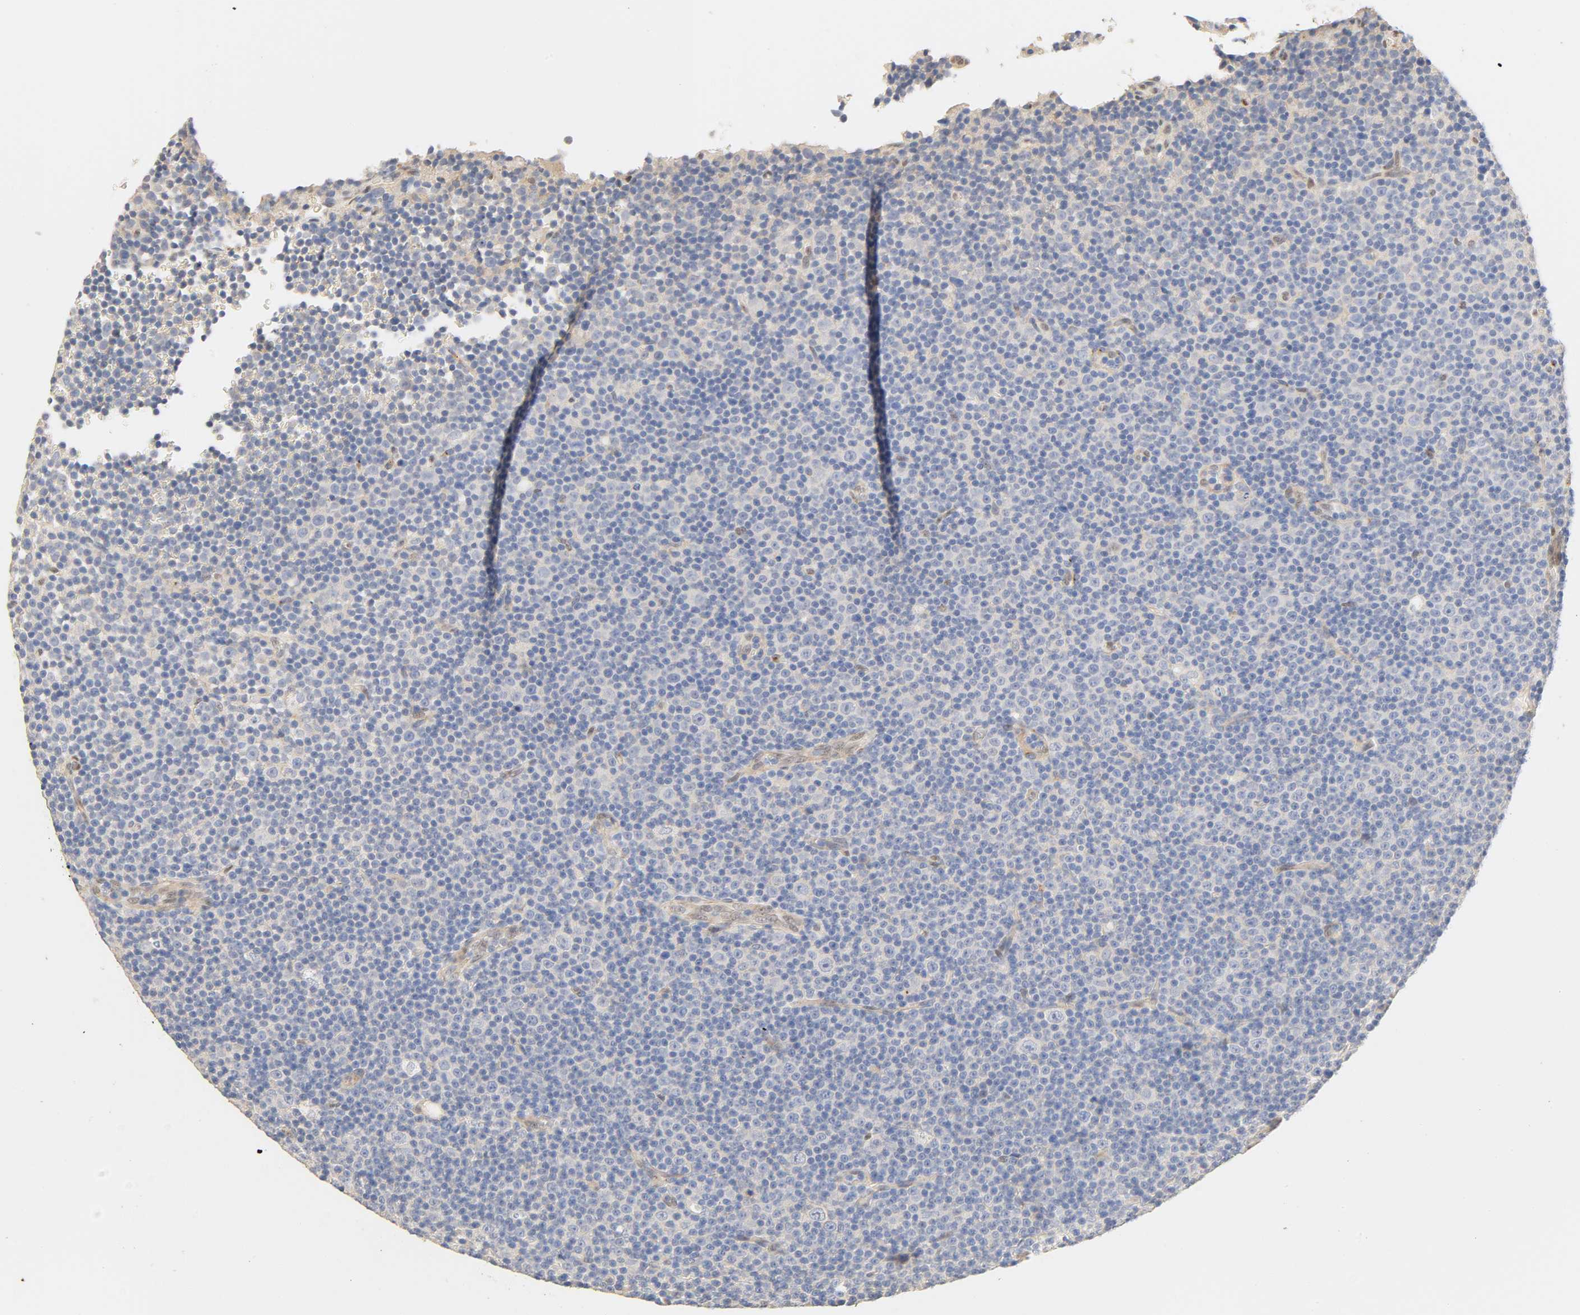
{"staining": {"intensity": "negative", "quantity": "none", "location": "none"}, "tissue": "lymphoma", "cell_type": "Tumor cells", "image_type": "cancer", "snomed": [{"axis": "morphology", "description": "Malignant lymphoma, non-Hodgkin's type, Low grade"}, {"axis": "topography", "description": "Lymph node"}], "caption": "Tumor cells show no significant protein staining in low-grade malignant lymphoma, non-Hodgkin's type.", "gene": "BORCS8-MEF2B", "patient": {"sex": "female", "age": 67}}